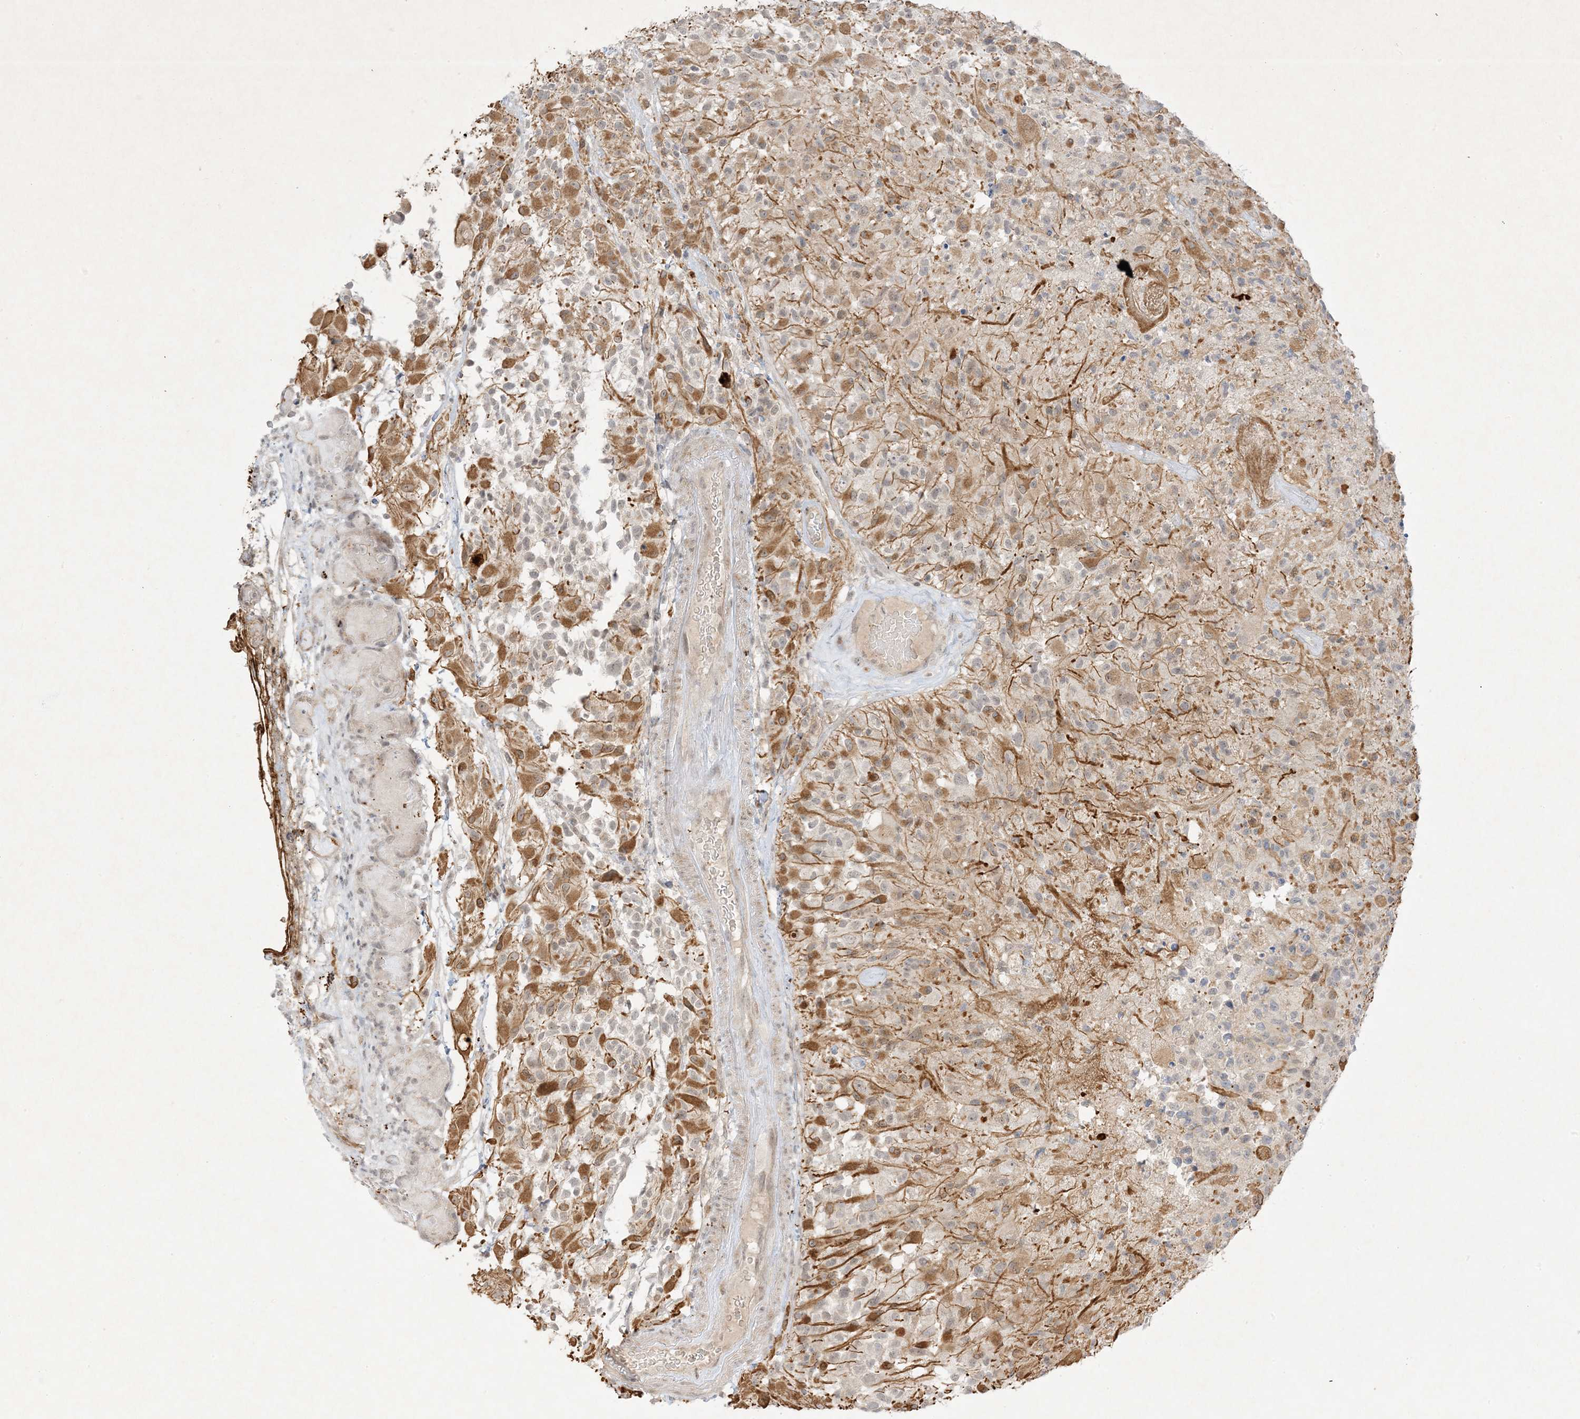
{"staining": {"intensity": "moderate", "quantity": "25%-75%", "location": "cytoplasmic/membranous"}, "tissue": "glioma", "cell_type": "Tumor cells", "image_type": "cancer", "snomed": [{"axis": "morphology", "description": "Glioma, malignant, High grade"}, {"axis": "morphology", "description": "Glioblastoma, NOS"}, {"axis": "topography", "description": "Brain"}], "caption": "Glioma was stained to show a protein in brown. There is medium levels of moderate cytoplasmic/membranous staining in approximately 25%-75% of tumor cells. (Stains: DAB in brown, nuclei in blue, Microscopy: brightfield microscopy at high magnification).", "gene": "ETAA1", "patient": {"sex": "male", "age": 60}}